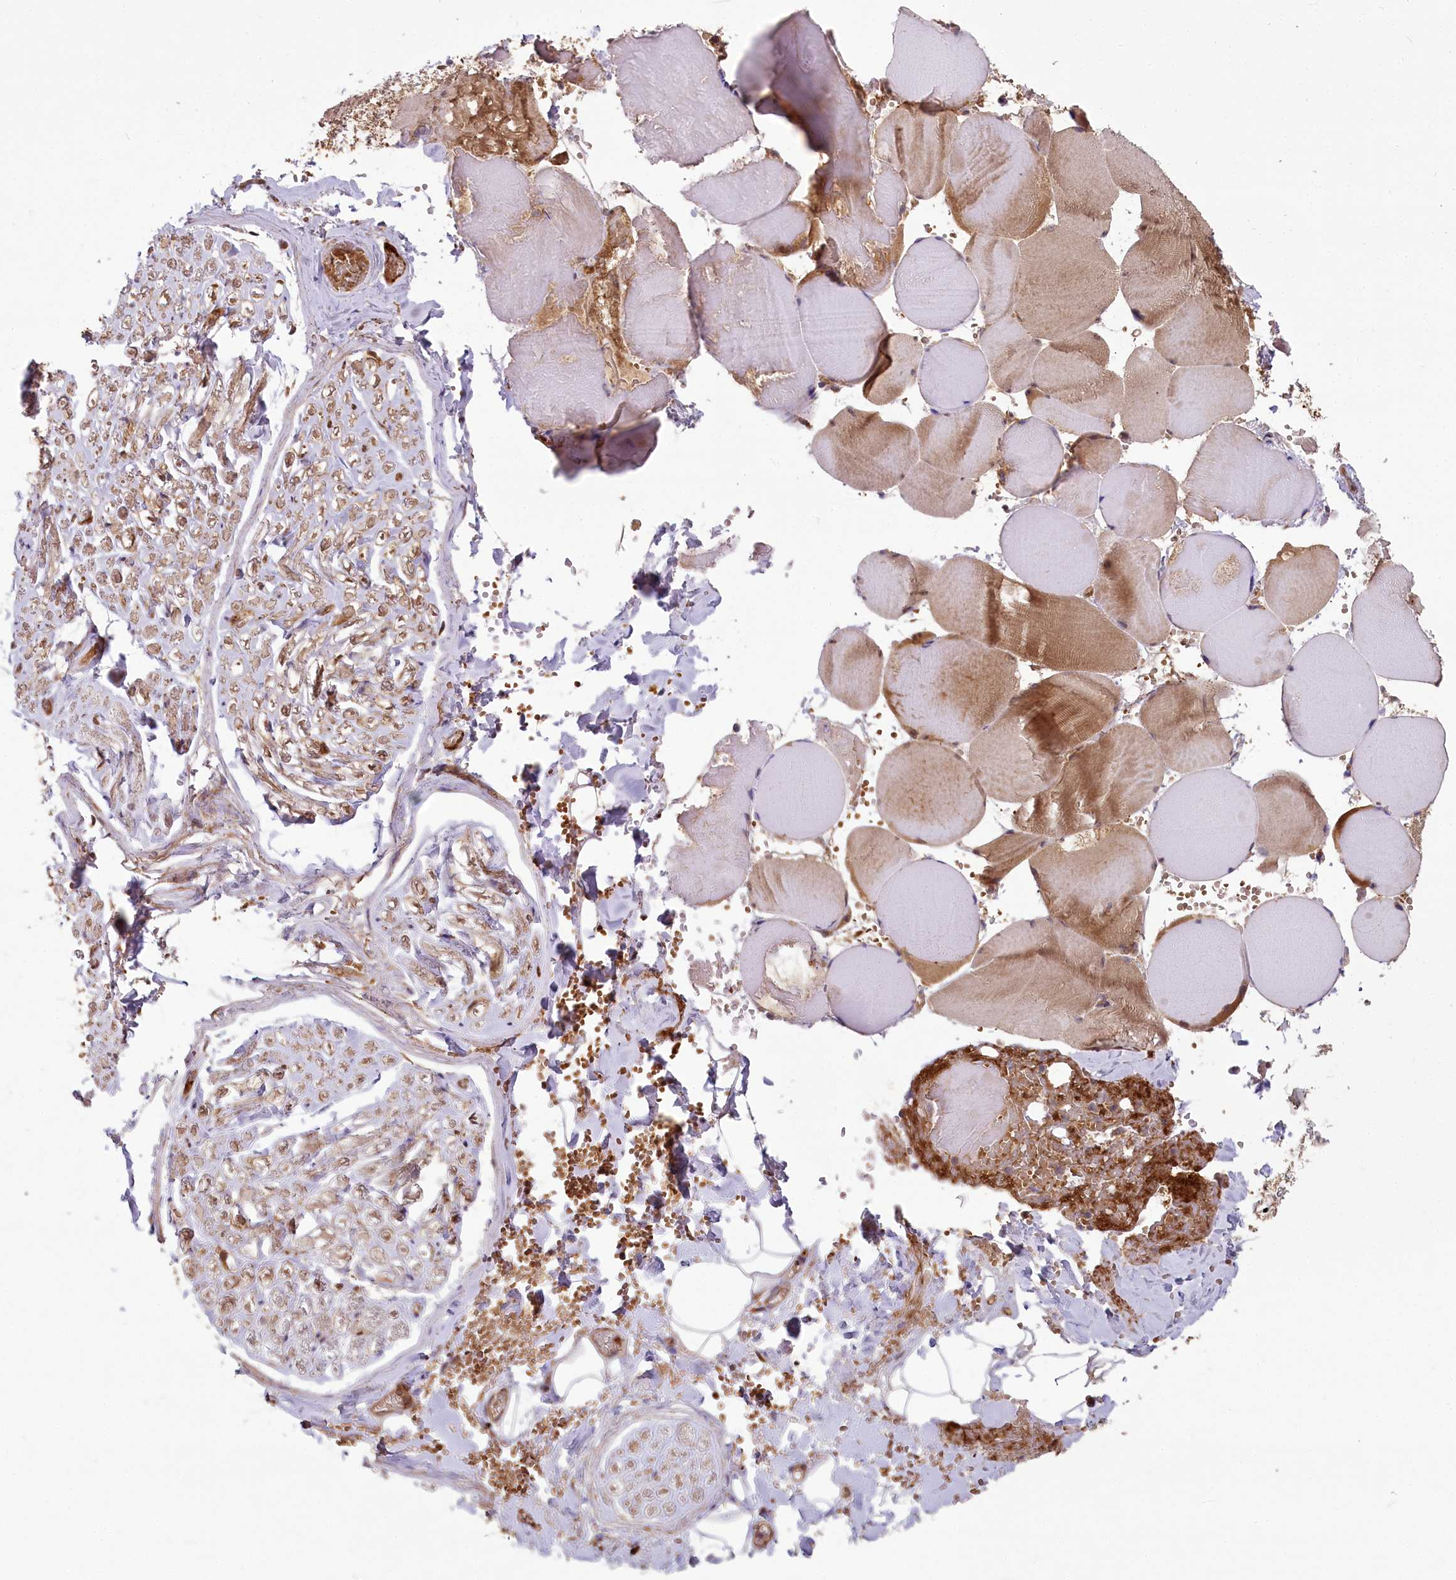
{"staining": {"intensity": "moderate", "quantity": "25%-75%", "location": "cytoplasmic/membranous"}, "tissue": "adipose tissue", "cell_type": "Adipocytes", "image_type": "normal", "snomed": [{"axis": "morphology", "description": "Normal tissue, NOS"}, {"axis": "topography", "description": "Skeletal muscle"}, {"axis": "topography", "description": "Peripheral nerve tissue"}], "caption": "Immunohistochemistry histopathology image of normal human adipose tissue stained for a protein (brown), which reveals medium levels of moderate cytoplasmic/membranous staining in about 25%-75% of adipocytes.", "gene": "CARD19", "patient": {"sex": "female", "age": 55}}